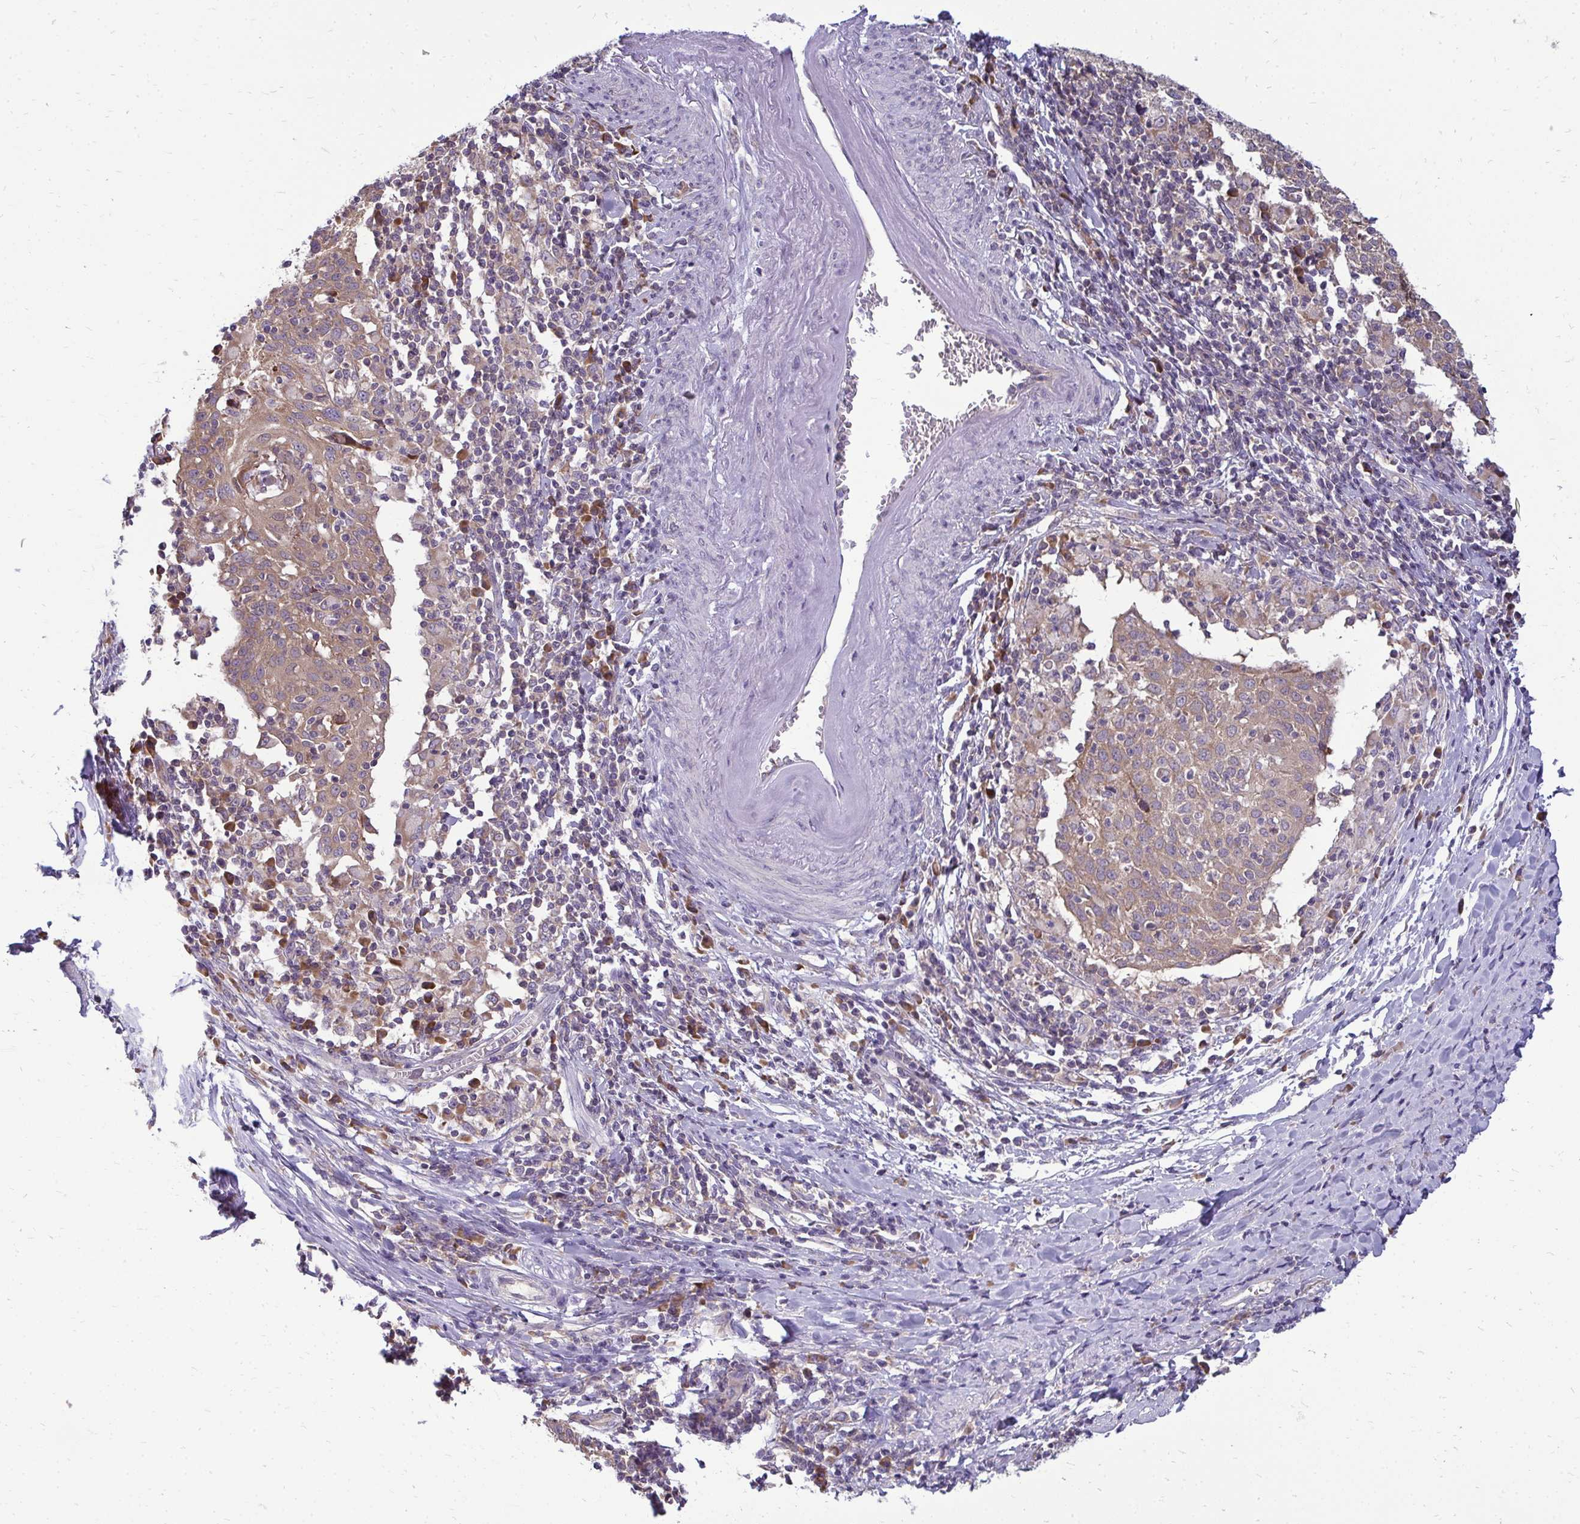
{"staining": {"intensity": "moderate", "quantity": ">75%", "location": "cytoplasmic/membranous"}, "tissue": "cervical cancer", "cell_type": "Tumor cells", "image_type": "cancer", "snomed": [{"axis": "morphology", "description": "Squamous cell carcinoma, NOS"}, {"axis": "topography", "description": "Cervix"}], "caption": "The immunohistochemical stain labels moderate cytoplasmic/membranous positivity in tumor cells of cervical squamous cell carcinoma tissue.", "gene": "RPLP2", "patient": {"sex": "female", "age": 52}}